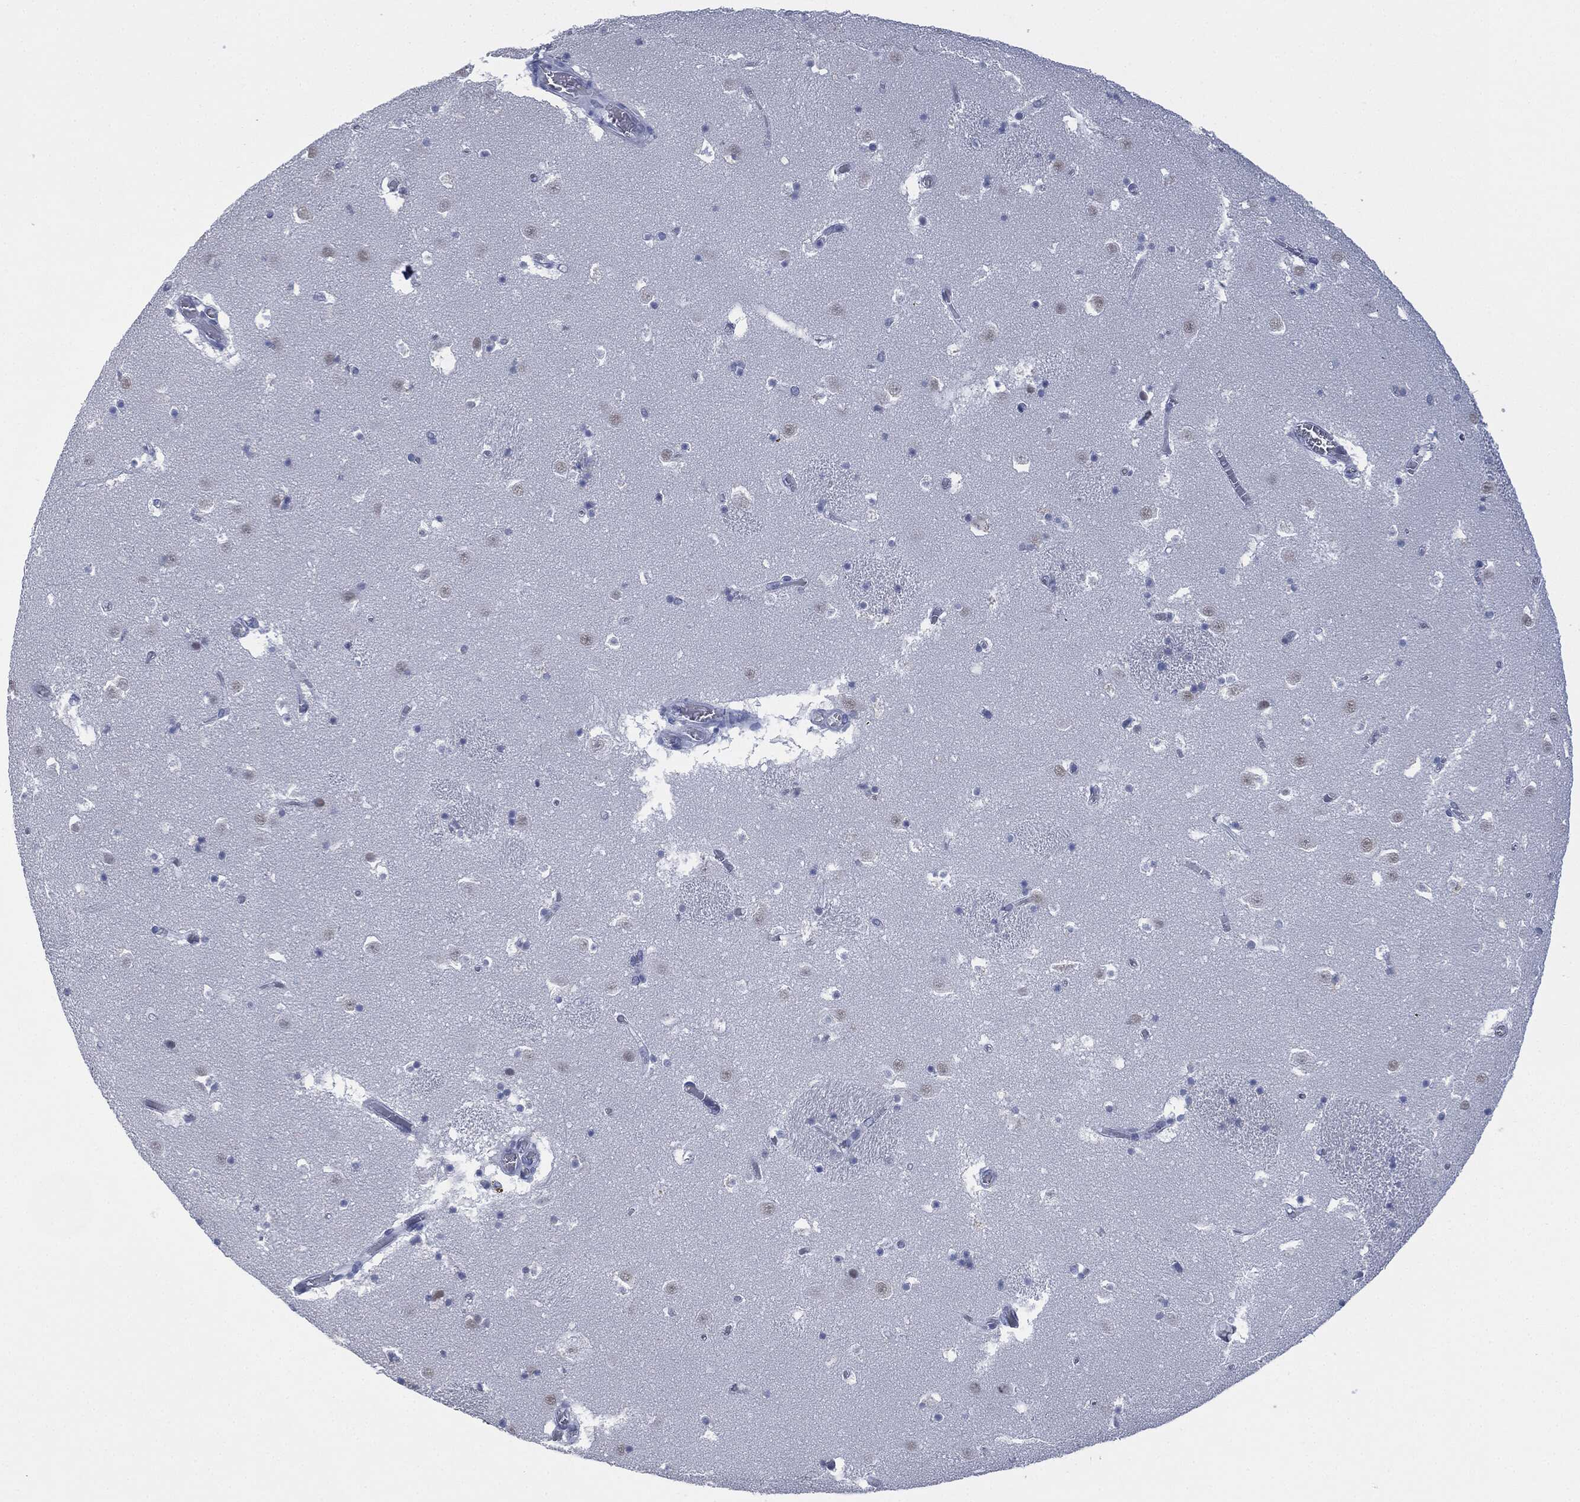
{"staining": {"intensity": "negative", "quantity": "none", "location": "none"}, "tissue": "caudate", "cell_type": "Glial cells", "image_type": "normal", "snomed": [{"axis": "morphology", "description": "Normal tissue, NOS"}, {"axis": "topography", "description": "Lateral ventricle wall"}], "caption": "There is no significant staining in glial cells of caudate.", "gene": "MUC16", "patient": {"sex": "female", "age": 42}}